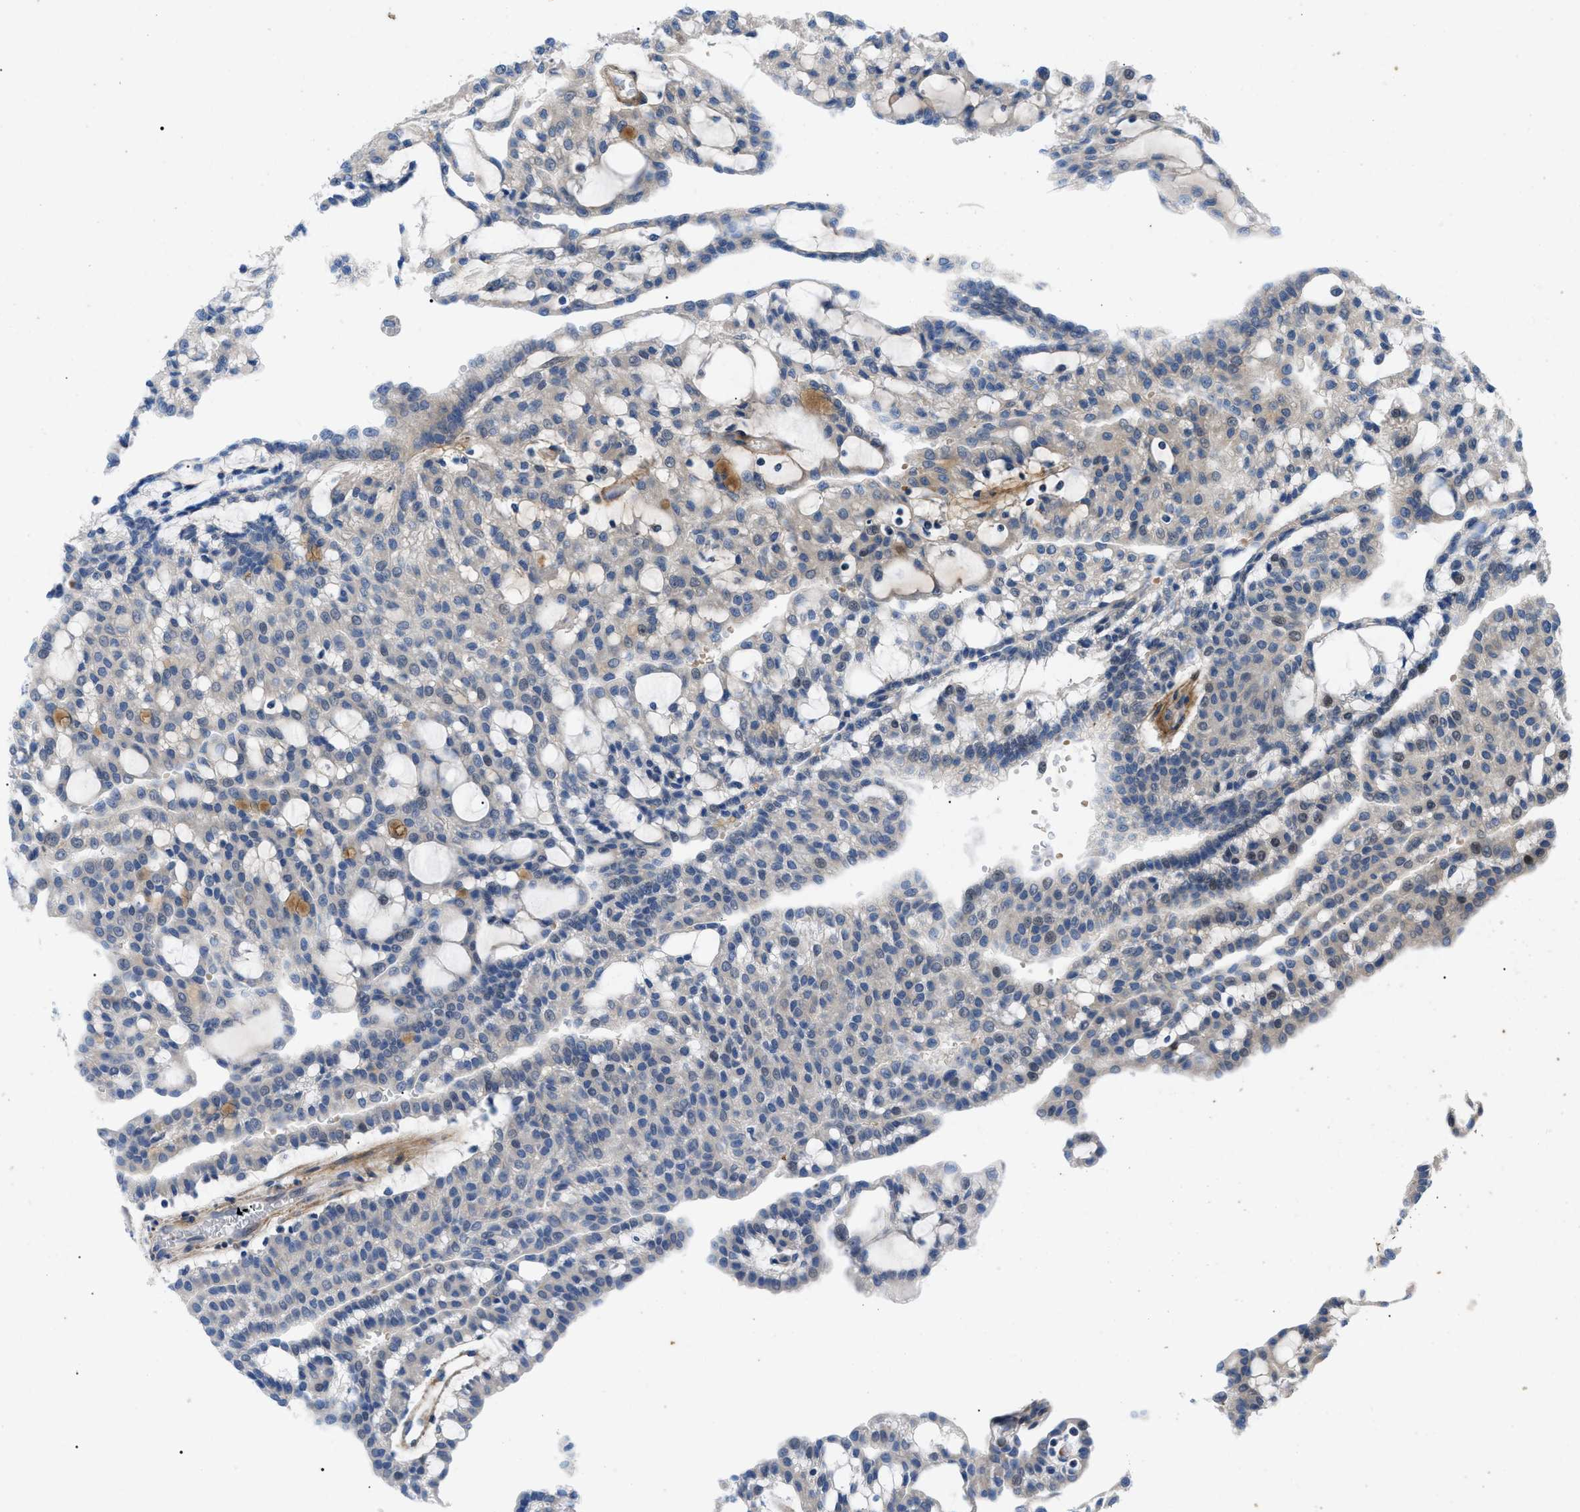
{"staining": {"intensity": "weak", "quantity": "25%-75%", "location": "cytoplasmic/membranous"}, "tissue": "renal cancer", "cell_type": "Tumor cells", "image_type": "cancer", "snomed": [{"axis": "morphology", "description": "Adenocarcinoma, NOS"}, {"axis": "topography", "description": "Kidney"}], "caption": "DAB (3,3'-diaminobenzidine) immunohistochemical staining of renal cancer (adenocarcinoma) exhibits weak cytoplasmic/membranous protein positivity in about 25%-75% of tumor cells. (DAB (3,3'-diaminobenzidine) IHC, brown staining for protein, blue staining for nuclei).", "gene": "HSPB8", "patient": {"sex": "male", "age": 63}}